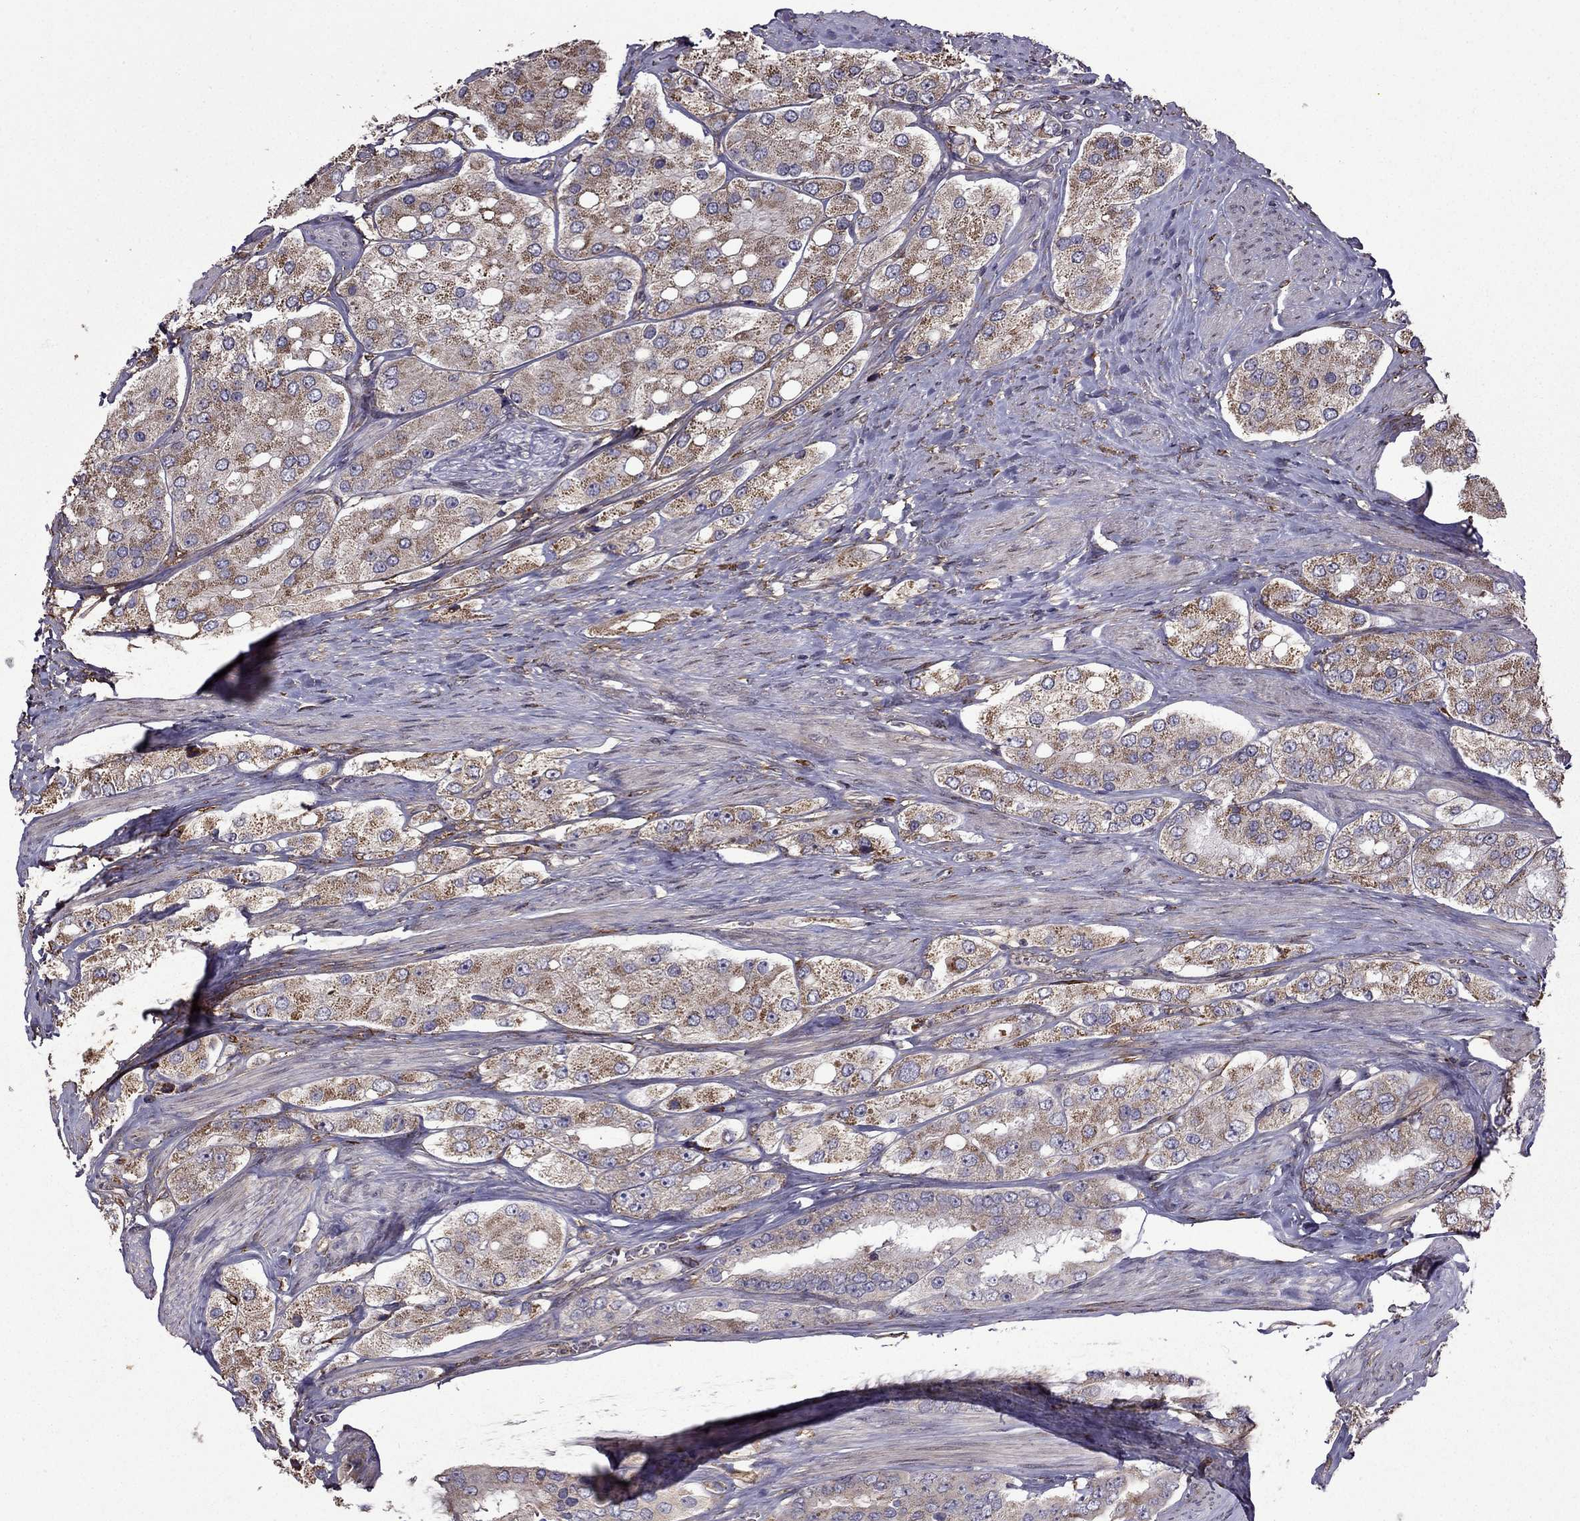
{"staining": {"intensity": "moderate", "quantity": ">75%", "location": "cytoplasmic/membranous"}, "tissue": "prostate cancer", "cell_type": "Tumor cells", "image_type": "cancer", "snomed": [{"axis": "morphology", "description": "Adenocarcinoma, Low grade"}, {"axis": "topography", "description": "Prostate"}], "caption": "Tumor cells show medium levels of moderate cytoplasmic/membranous positivity in approximately >75% of cells in prostate cancer (adenocarcinoma (low-grade)).", "gene": "IKBIP", "patient": {"sex": "male", "age": 69}}